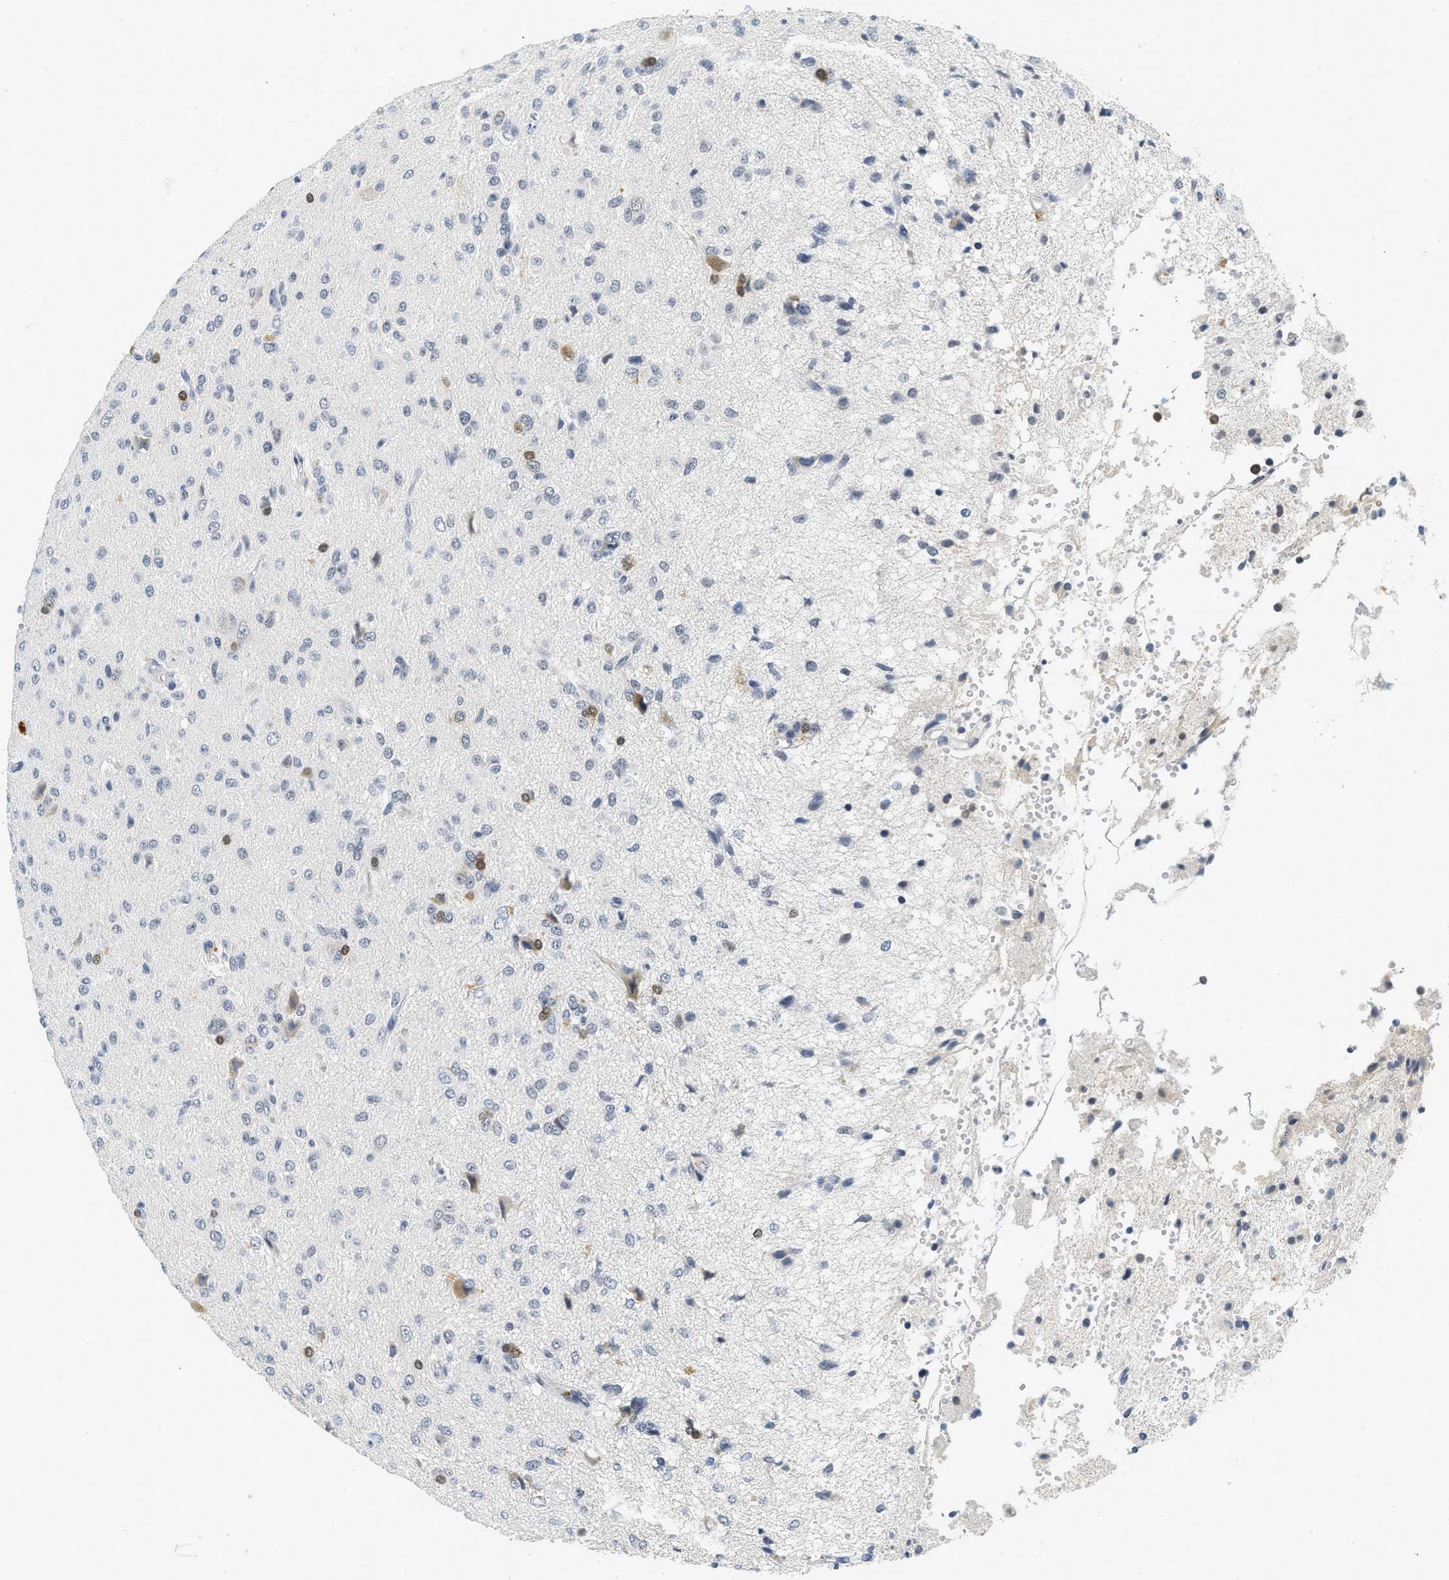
{"staining": {"intensity": "negative", "quantity": "none", "location": "none"}, "tissue": "glioma", "cell_type": "Tumor cells", "image_type": "cancer", "snomed": [{"axis": "morphology", "description": "Glioma, malignant, High grade"}, {"axis": "topography", "description": "Brain"}], "caption": "This is an immunohistochemistry histopathology image of human malignant high-grade glioma. There is no positivity in tumor cells.", "gene": "MZF1", "patient": {"sex": "female", "age": 59}}